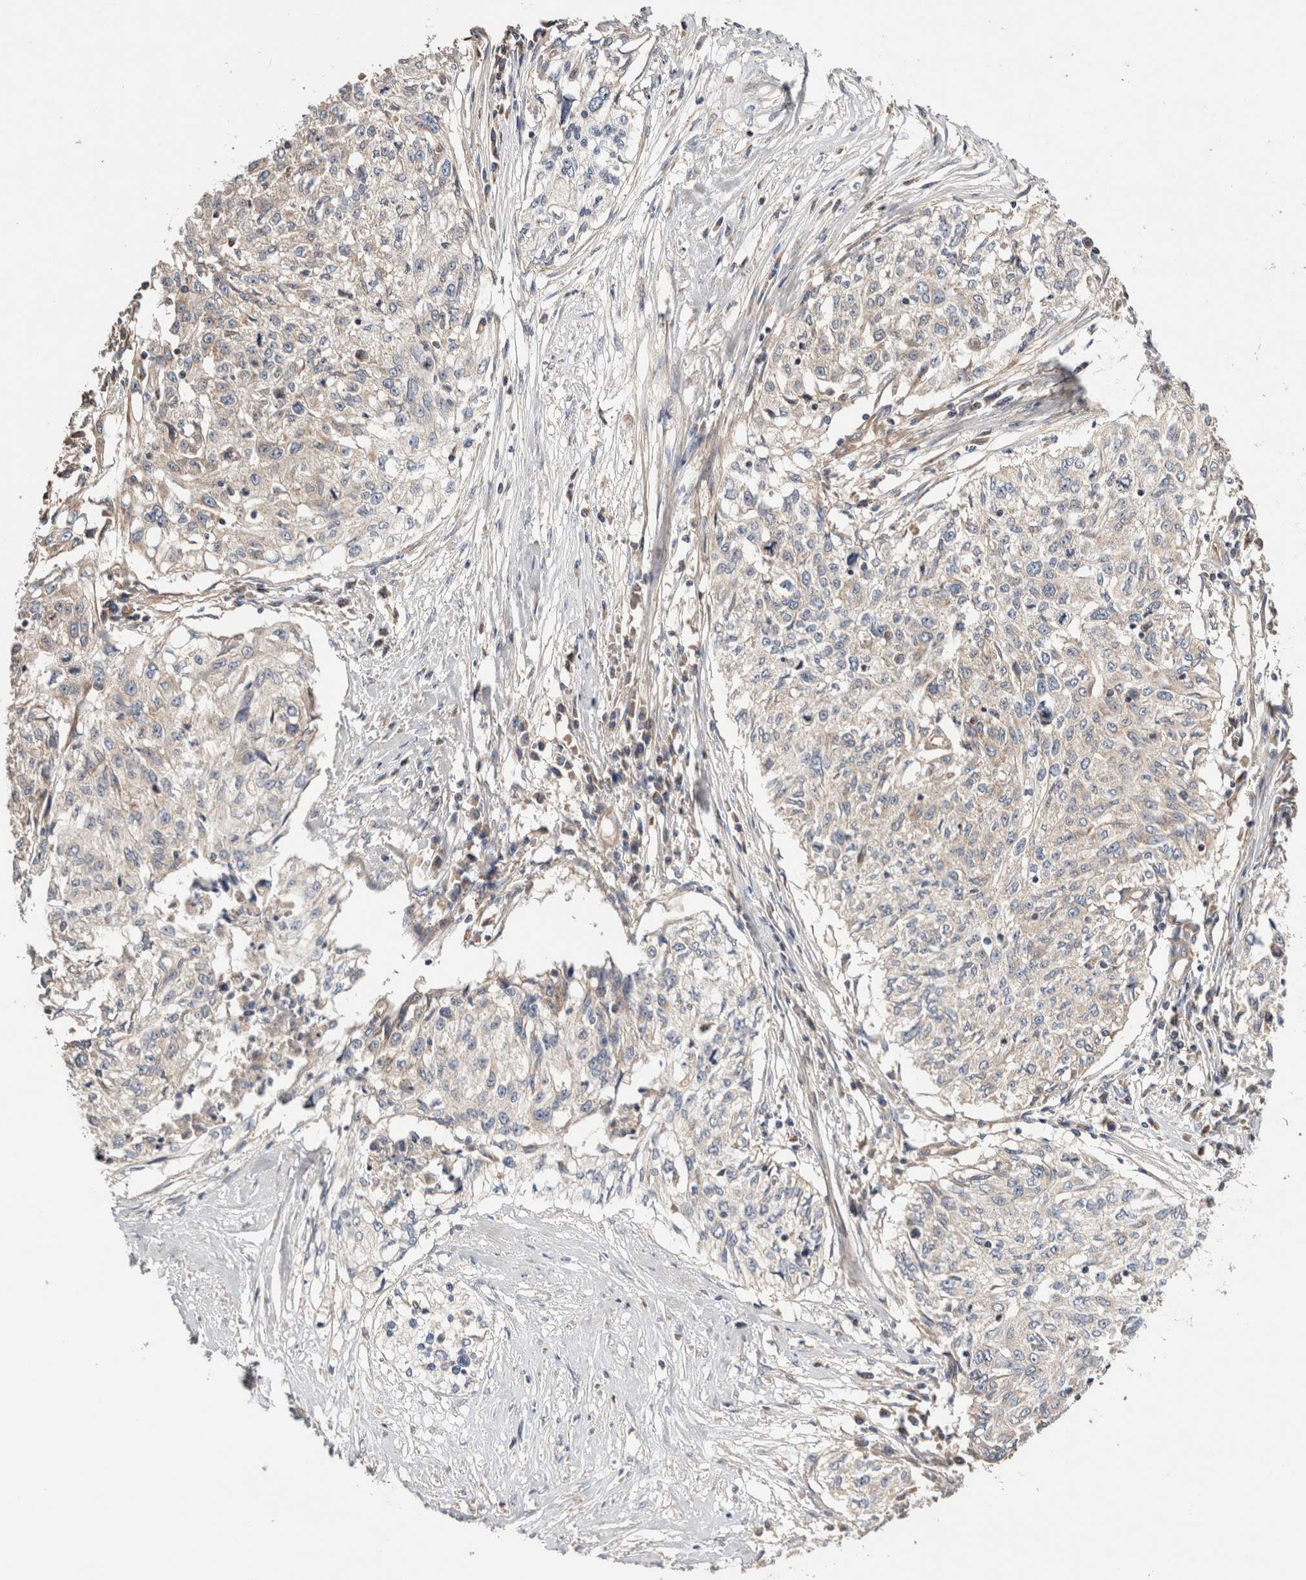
{"staining": {"intensity": "negative", "quantity": "none", "location": "none"}, "tissue": "cervical cancer", "cell_type": "Tumor cells", "image_type": "cancer", "snomed": [{"axis": "morphology", "description": "Squamous cell carcinoma, NOS"}, {"axis": "topography", "description": "Cervix"}], "caption": "This is a micrograph of immunohistochemistry staining of cervical cancer (squamous cell carcinoma), which shows no positivity in tumor cells.", "gene": "B3GNTL1", "patient": {"sex": "female", "age": 57}}